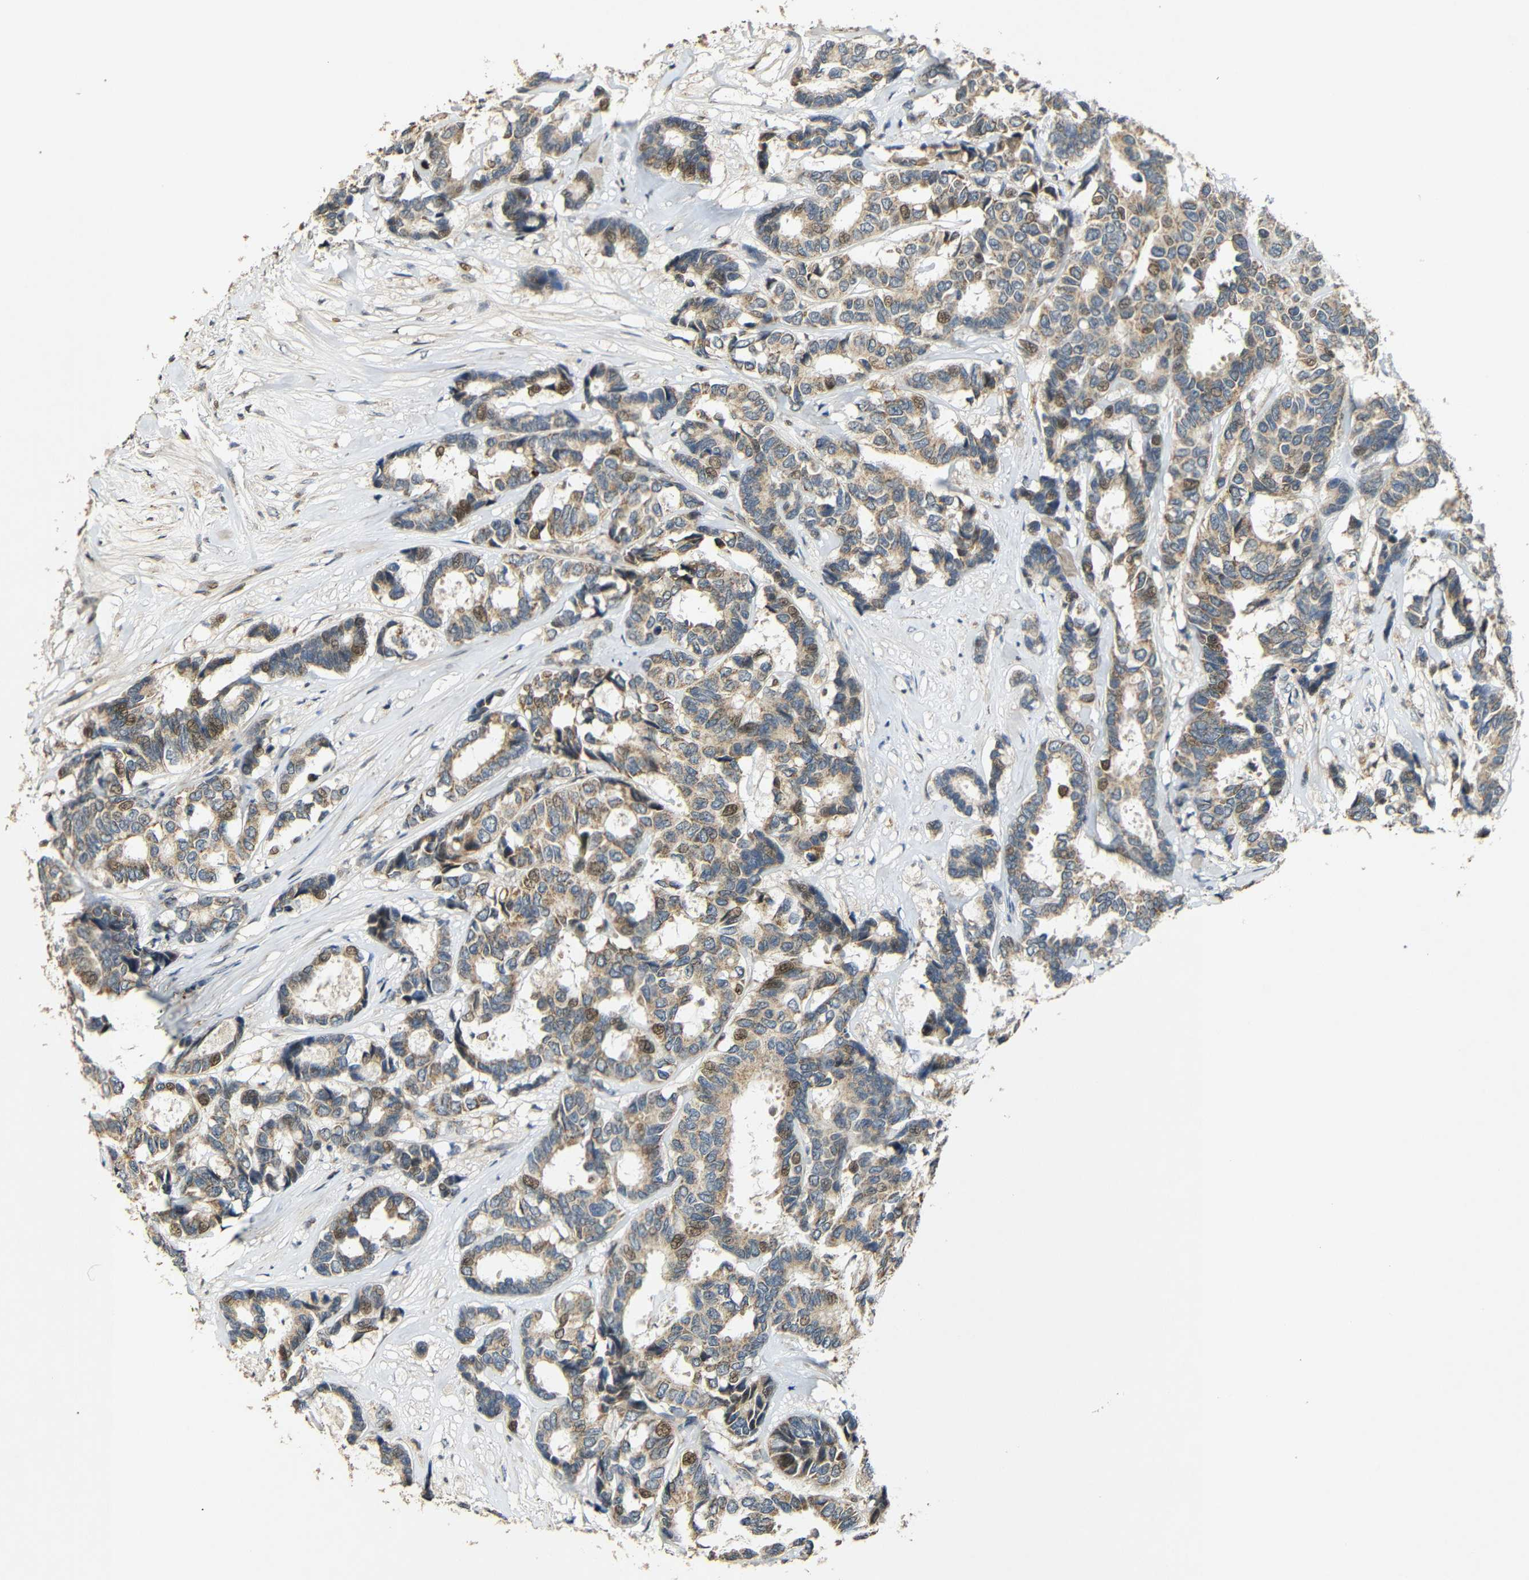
{"staining": {"intensity": "moderate", "quantity": ">75%", "location": "cytoplasmic/membranous"}, "tissue": "breast cancer", "cell_type": "Tumor cells", "image_type": "cancer", "snomed": [{"axis": "morphology", "description": "Duct carcinoma"}, {"axis": "topography", "description": "Breast"}], "caption": "Breast intraductal carcinoma was stained to show a protein in brown. There is medium levels of moderate cytoplasmic/membranous staining in about >75% of tumor cells.", "gene": "KAZALD1", "patient": {"sex": "female", "age": 87}}